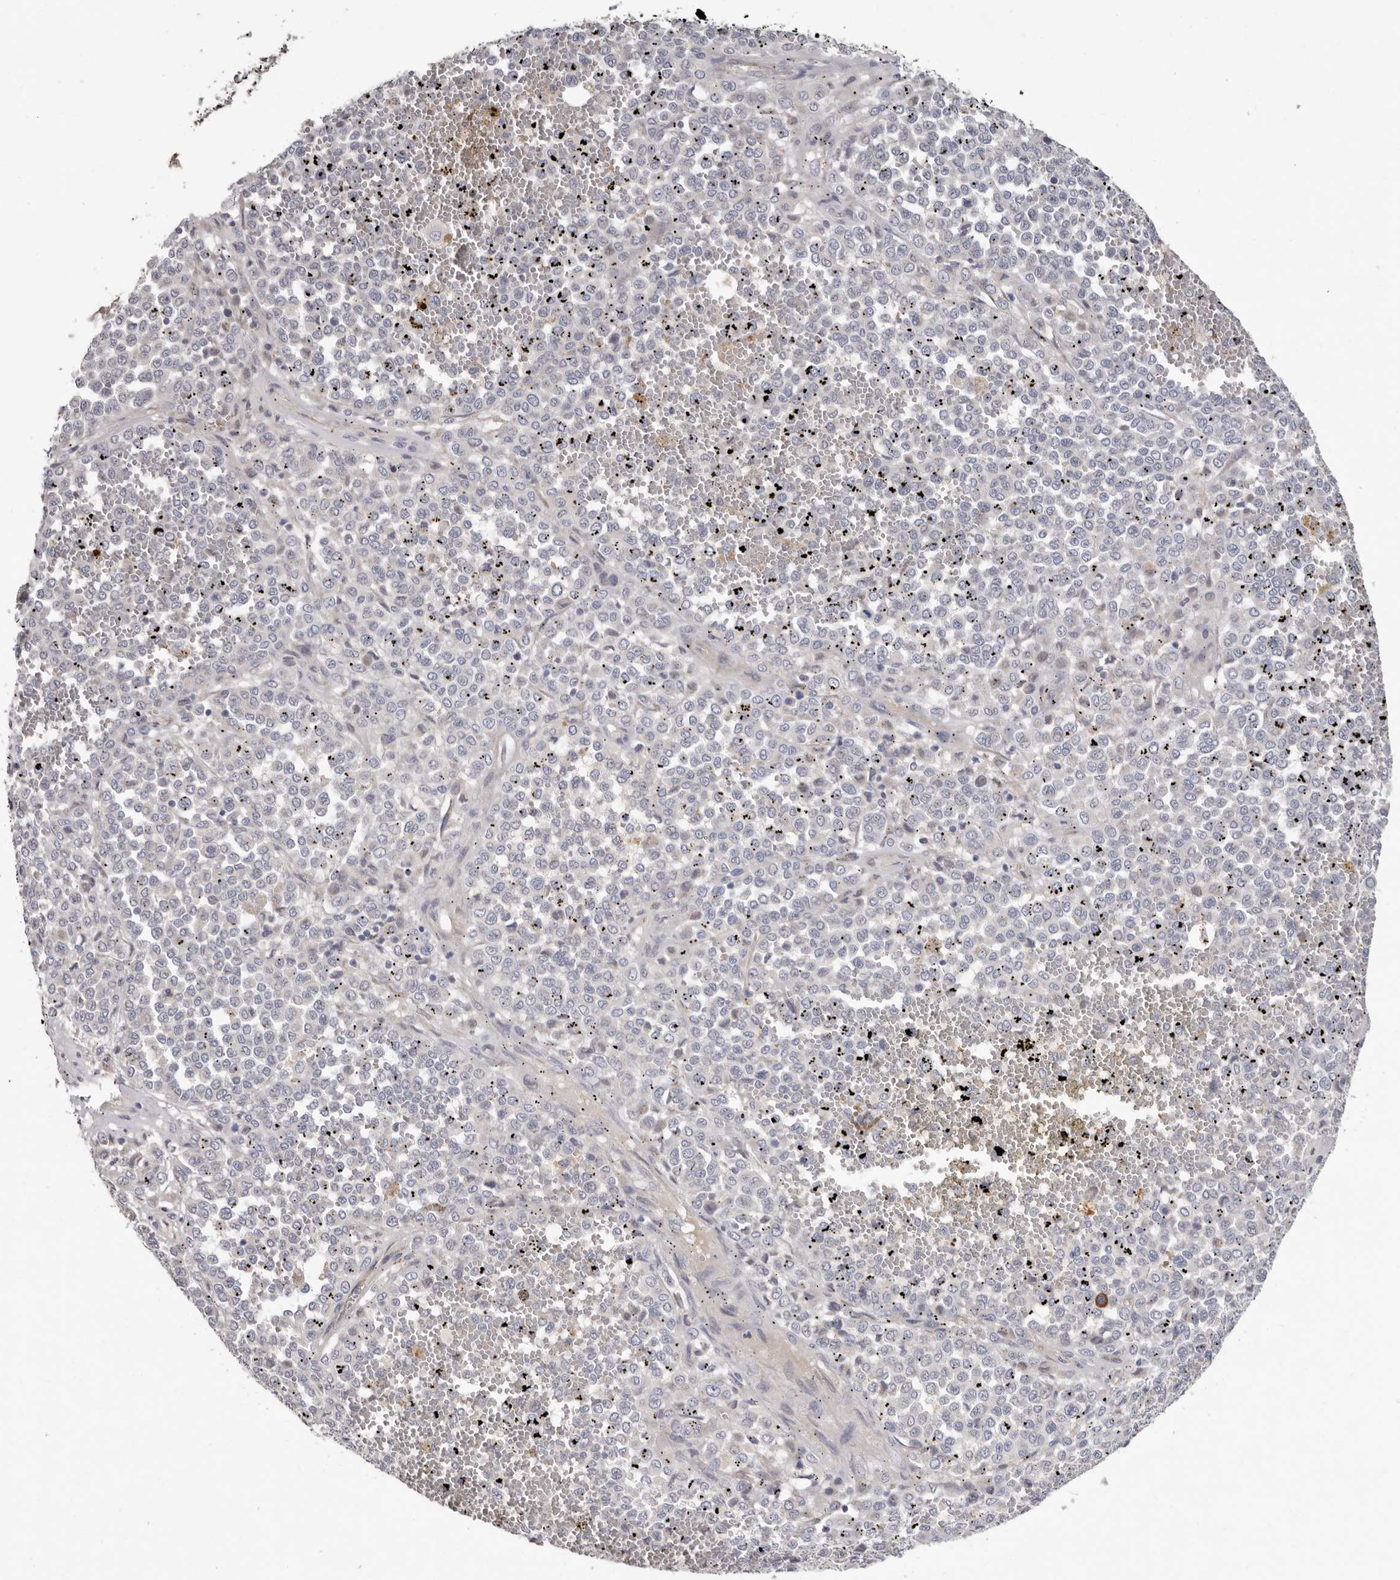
{"staining": {"intensity": "negative", "quantity": "none", "location": "none"}, "tissue": "melanoma", "cell_type": "Tumor cells", "image_type": "cancer", "snomed": [{"axis": "morphology", "description": "Malignant melanoma, Metastatic site"}, {"axis": "topography", "description": "Pancreas"}], "caption": "Tumor cells are negative for protein expression in human melanoma.", "gene": "SPTA1", "patient": {"sex": "female", "age": 30}}